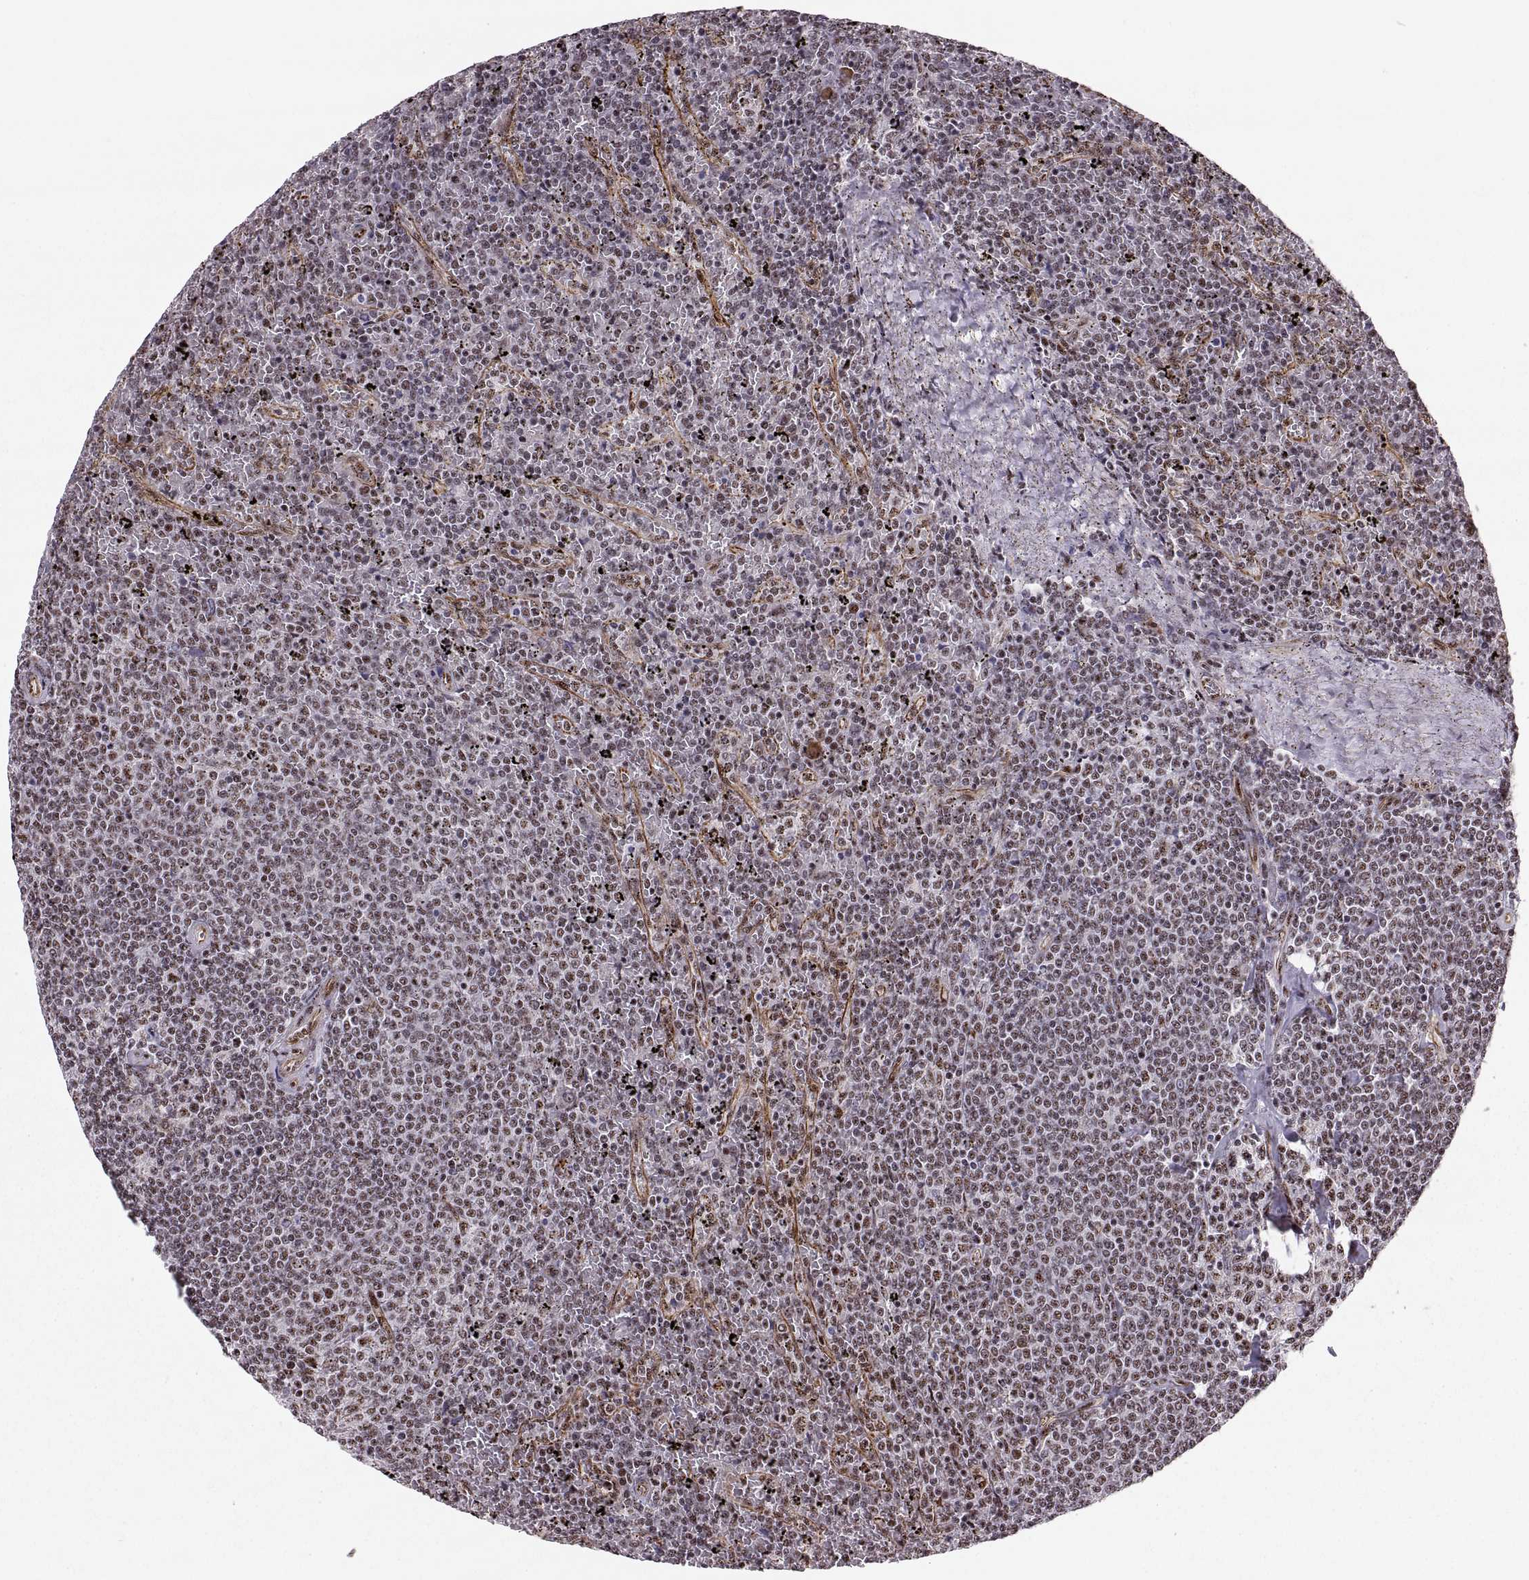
{"staining": {"intensity": "weak", "quantity": "25%-75%", "location": "nuclear"}, "tissue": "lymphoma", "cell_type": "Tumor cells", "image_type": "cancer", "snomed": [{"axis": "morphology", "description": "Malignant lymphoma, non-Hodgkin's type, Low grade"}, {"axis": "topography", "description": "Spleen"}], "caption": "An IHC image of tumor tissue is shown. Protein staining in brown labels weak nuclear positivity in low-grade malignant lymphoma, non-Hodgkin's type within tumor cells. (Stains: DAB (3,3'-diaminobenzidine) in brown, nuclei in blue, Microscopy: brightfield microscopy at high magnification).", "gene": "ZCCHC17", "patient": {"sex": "female", "age": 77}}